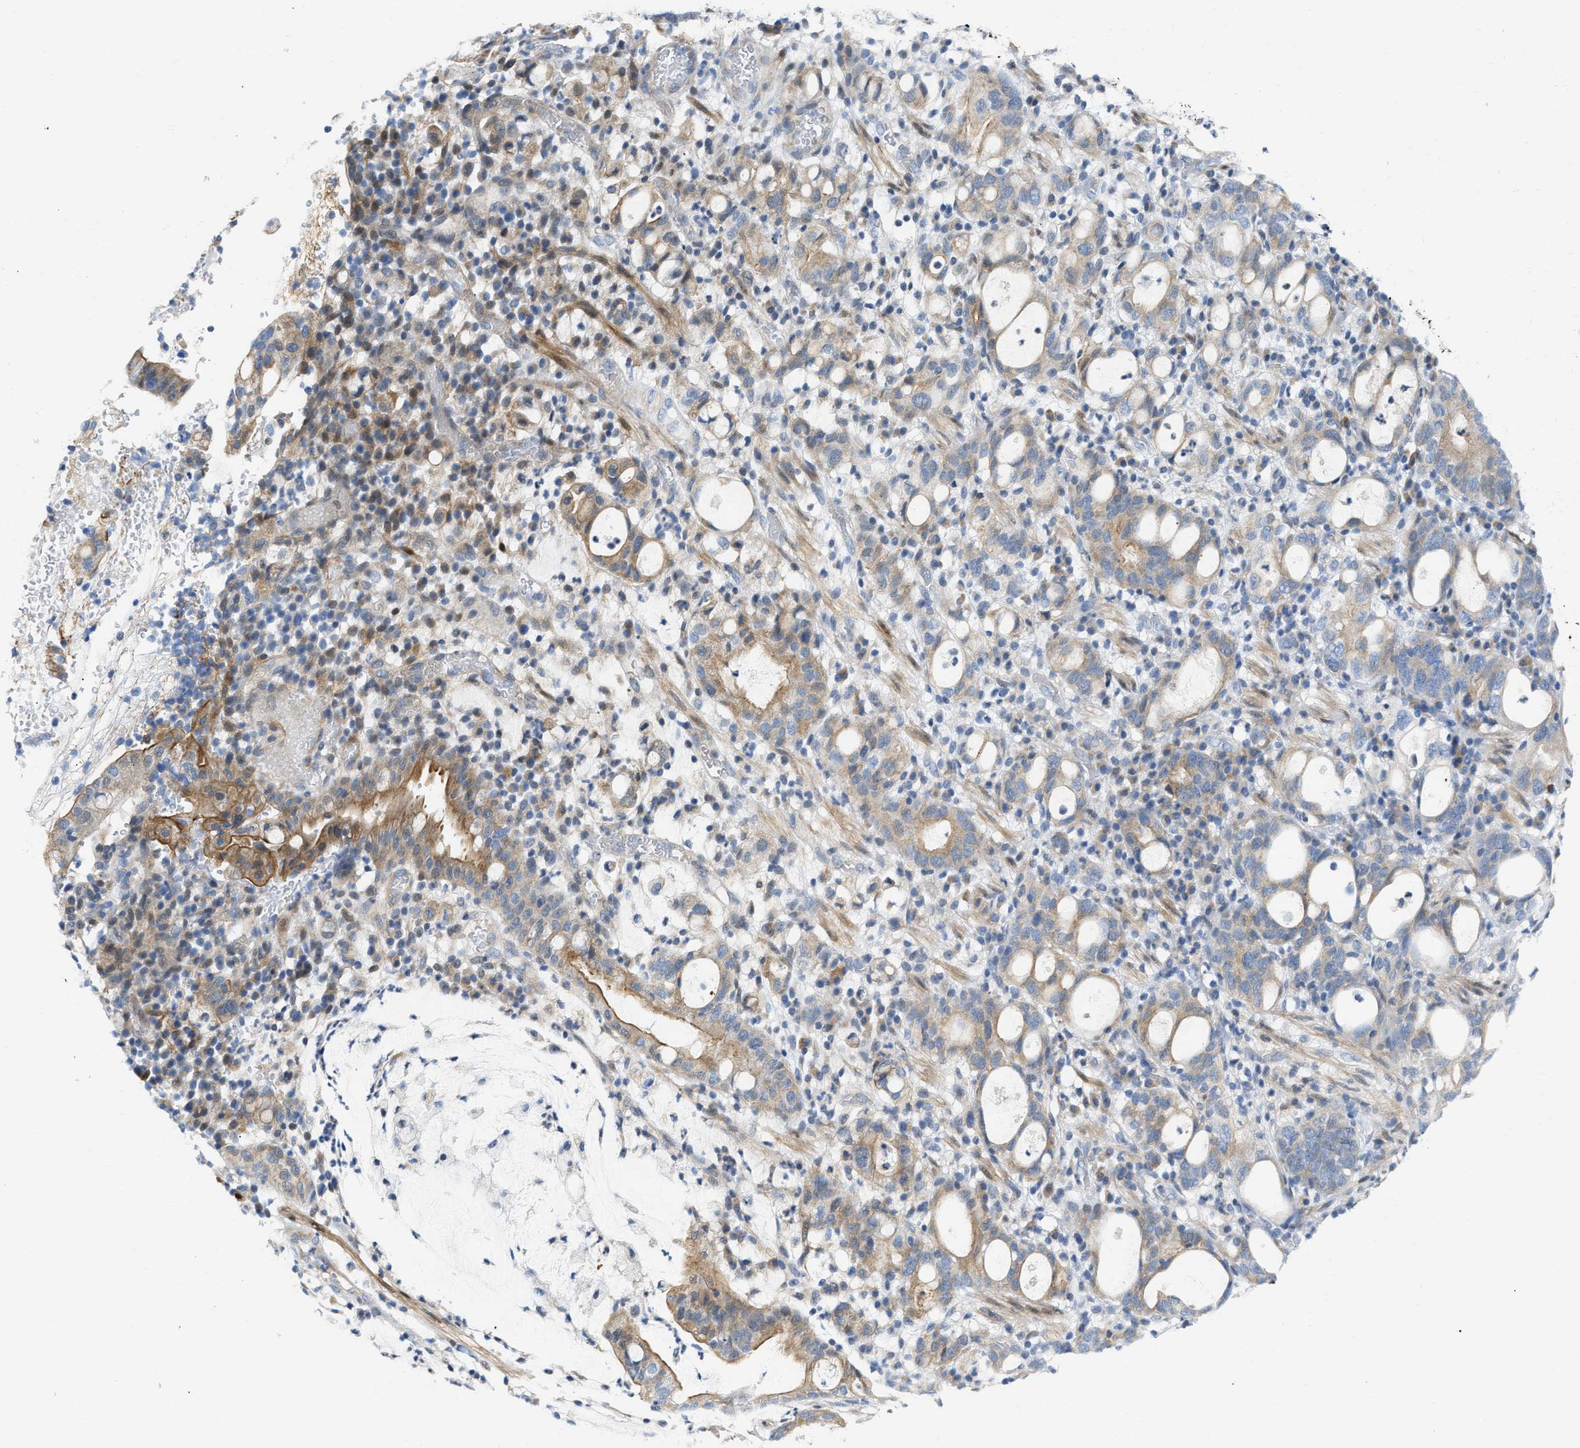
{"staining": {"intensity": "moderate", "quantity": "25%-75%", "location": "cytoplasmic/membranous"}, "tissue": "stomach cancer", "cell_type": "Tumor cells", "image_type": "cancer", "snomed": [{"axis": "morphology", "description": "Adenocarcinoma, NOS"}, {"axis": "topography", "description": "Stomach"}], "caption": "There is medium levels of moderate cytoplasmic/membranous expression in tumor cells of stomach cancer, as demonstrated by immunohistochemical staining (brown color).", "gene": "FHL1", "patient": {"sex": "female", "age": 75}}